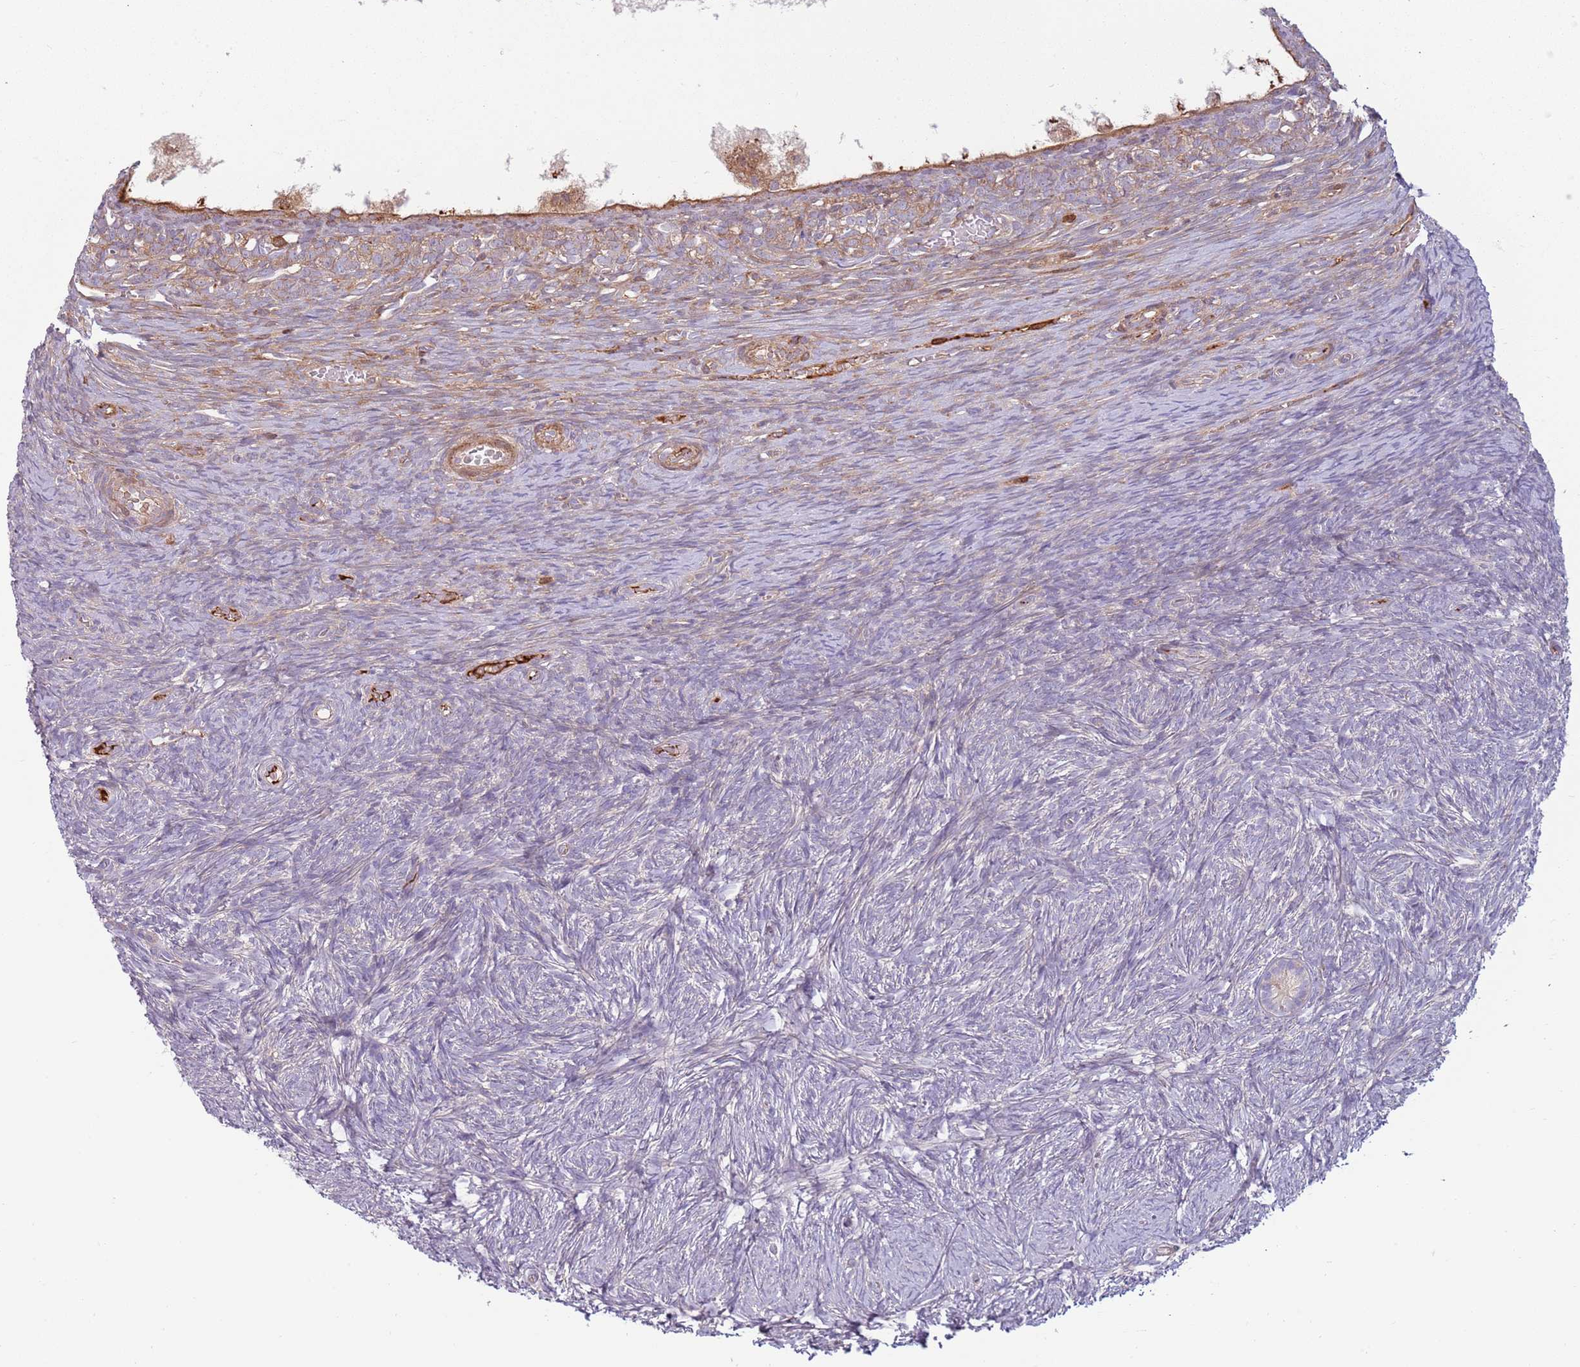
{"staining": {"intensity": "moderate", "quantity": "<25%", "location": "cytoplasmic/membranous"}, "tissue": "ovary", "cell_type": "Ovarian stroma cells", "image_type": "normal", "snomed": [{"axis": "morphology", "description": "Normal tissue, NOS"}, {"axis": "topography", "description": "Ovary"}], "caption": "This is an image of immunohistochemistry staining of normal ovary, which shows moderate positivity in the cytoplasmic/membranous of ovarian stroma cells.", "gene": "NADK", "patient": {"sex": "female", "age": 39}}